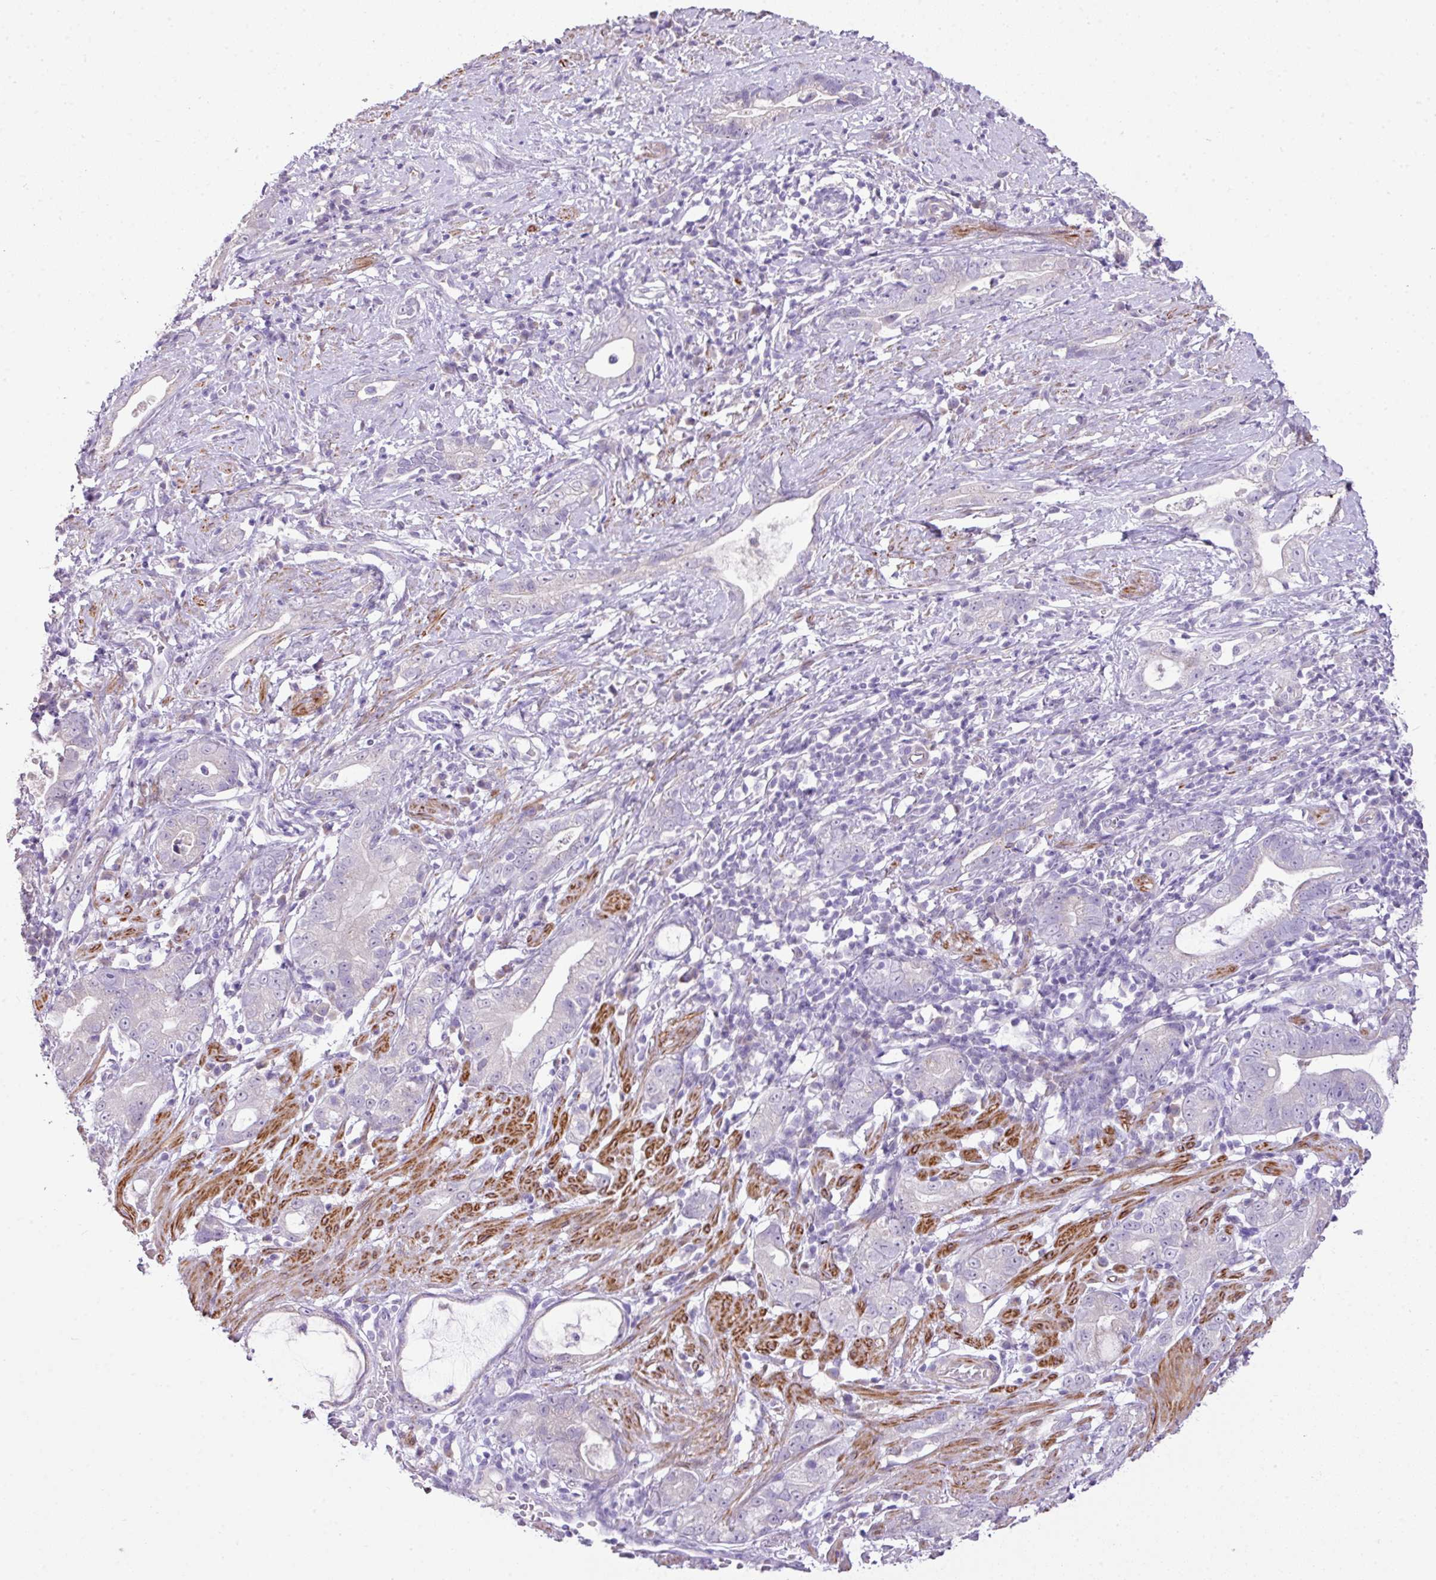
{"staining": {"intensity": "negative", "quantity": "none", "location": "none"}, "tissue": "stomach cancer", "cell_type": "Tumor cells", "image_type": "cancer", "snomed": [{"axis": "morphology", "description": "Adenocarcinoma, NOS"}, {"axis": "topography", "description": "Stomach"}], "caption": "High magnification brightfield microscopy of stomach cancer (adenocarcinoma) stained with DAB (3,3'-diaminobenzidine) (brown) and counterstained with hematoxylin (blue): tumor cells show no significant staining.", "gene": "DIP2A", "patient": {"sex": "male", "age": 55}}